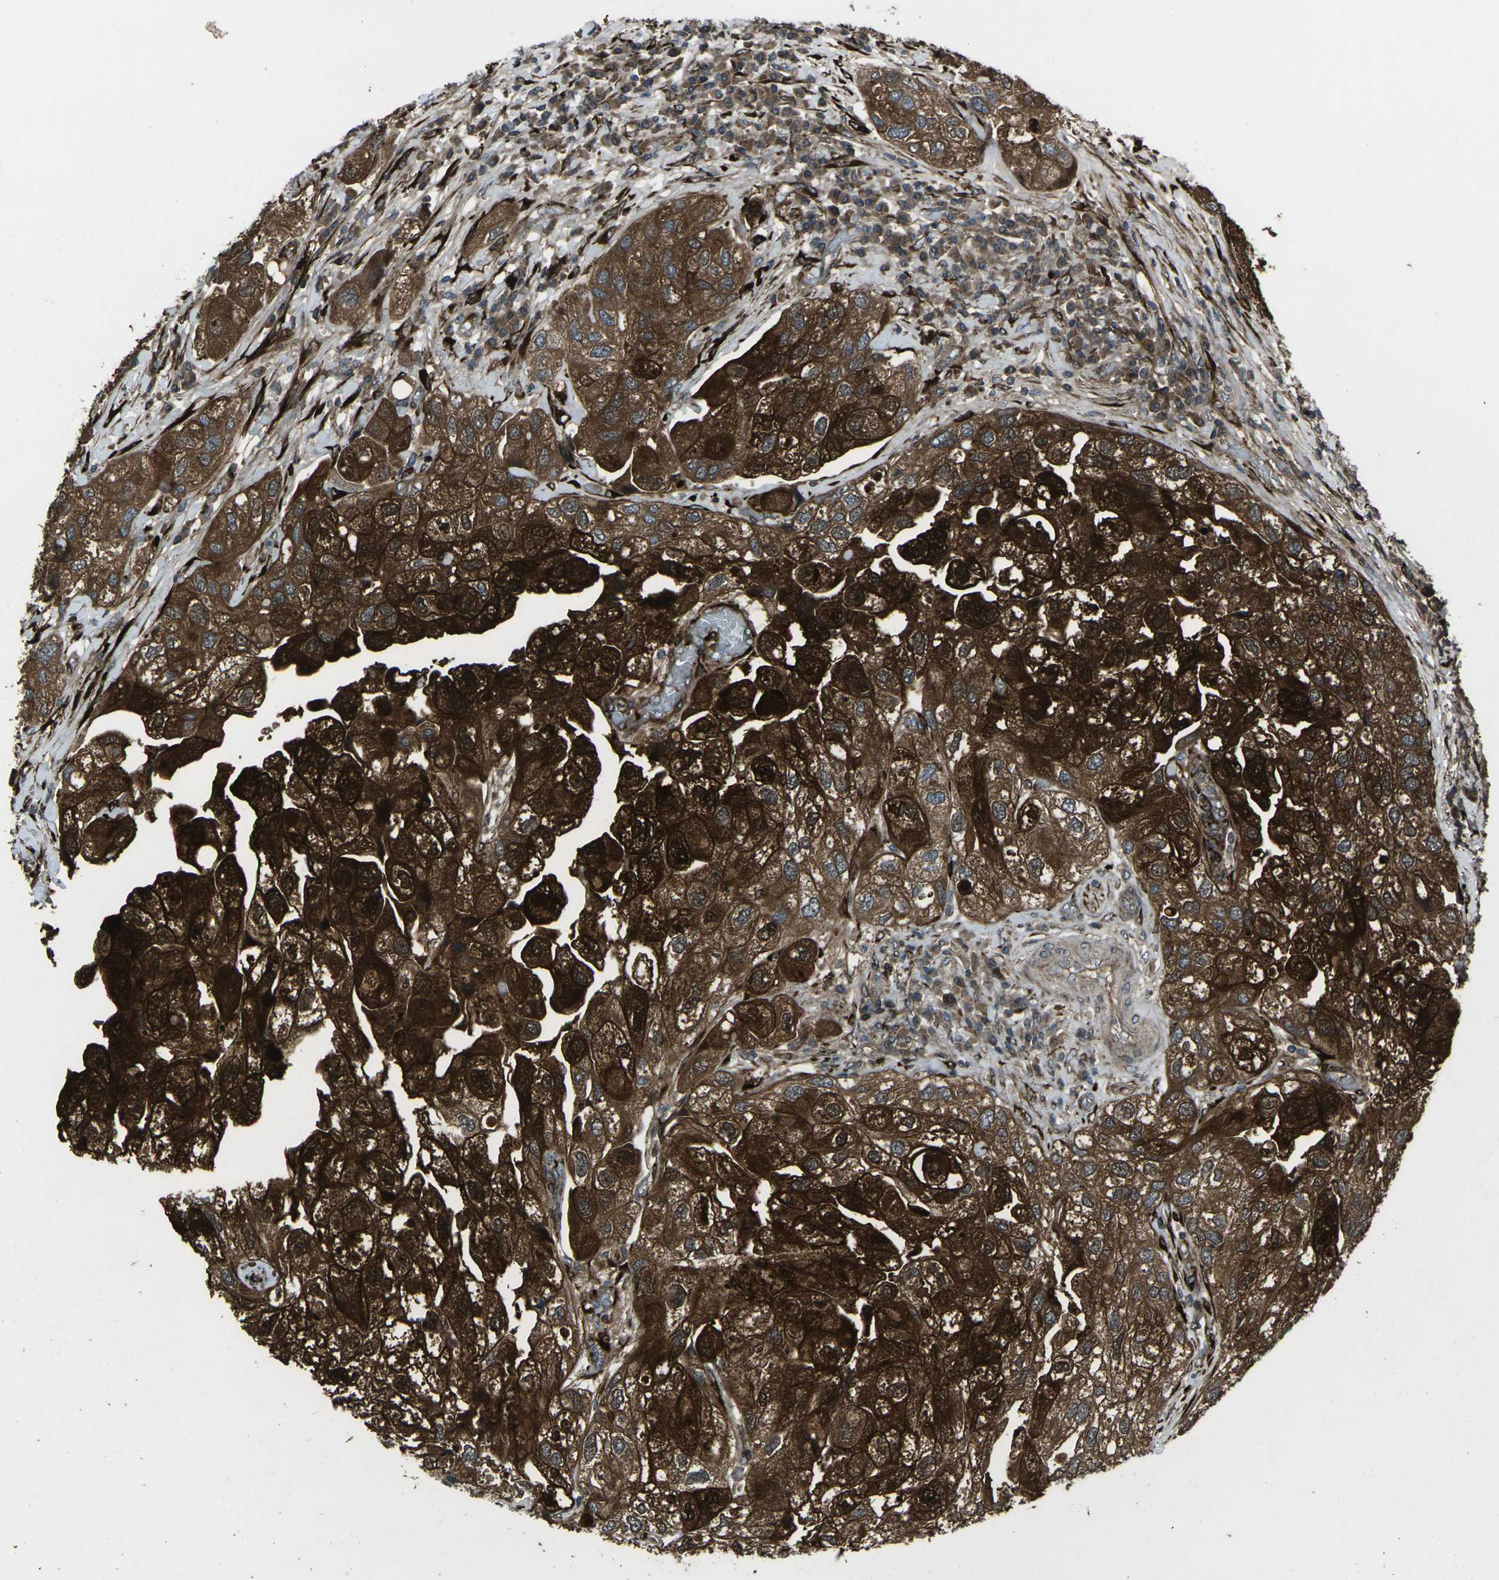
{"staining": {"intensity": "strong", "quantity": "25%-75%", "location": "cytoplasmic/membranous"}, "tissue": "urothelial cancer", "cell_type": "Tumor cells", "image_type": "cancer", "snomed": [{"axis": "morphology", "description": "Urothelial carcinoma, High grade"}, {"axis": "topography", "description": "Urinary bladder"}], "caption": "Approximately 25%-75% of tumor cells in urothelial cancer show strong cytoplasmic/membranous protein positivity as visualized by brown immunohistochemical staining.", "gene": "LSMEM1", "patient": {"sex": "female", "age": 64}}